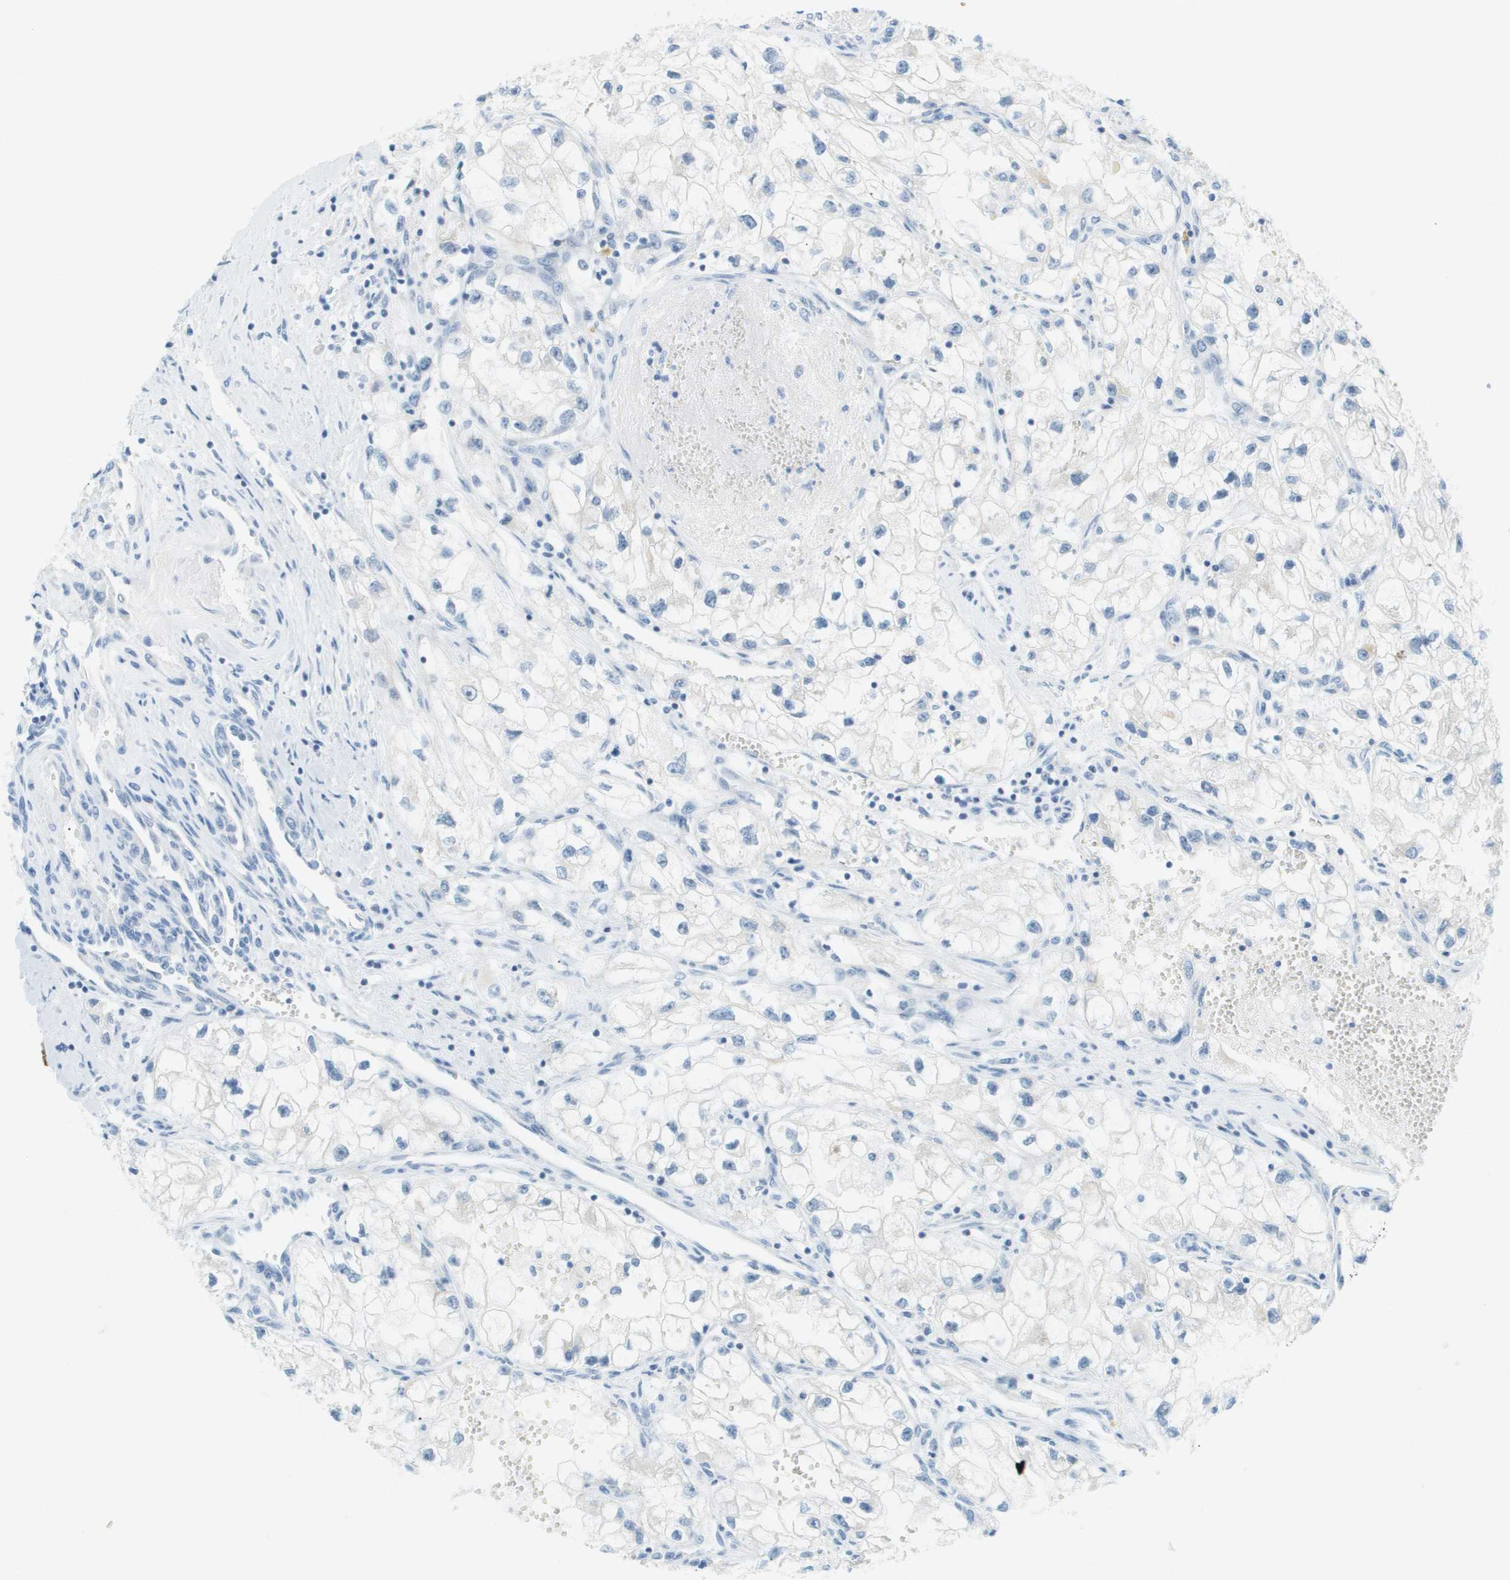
{"staining": {"intensity": "negative", "quantity": "none", "location": "none"}, "tissue": "renal cancer", "cell_type": "Tumor cells", "image_type": "cancer", "snomed": [{"axis": "morphology", "description": "Adenocarcinoma, NOS"}, {"axis": "topography", "description": "Kidney"}], "caption": "Immunohistochemical staining of human renal cancer (adenocarcinoma) exhibits no significant staining in tumor cells.", "gene": "SMYD5", "patient": {"sex": "female", "age": 70}}